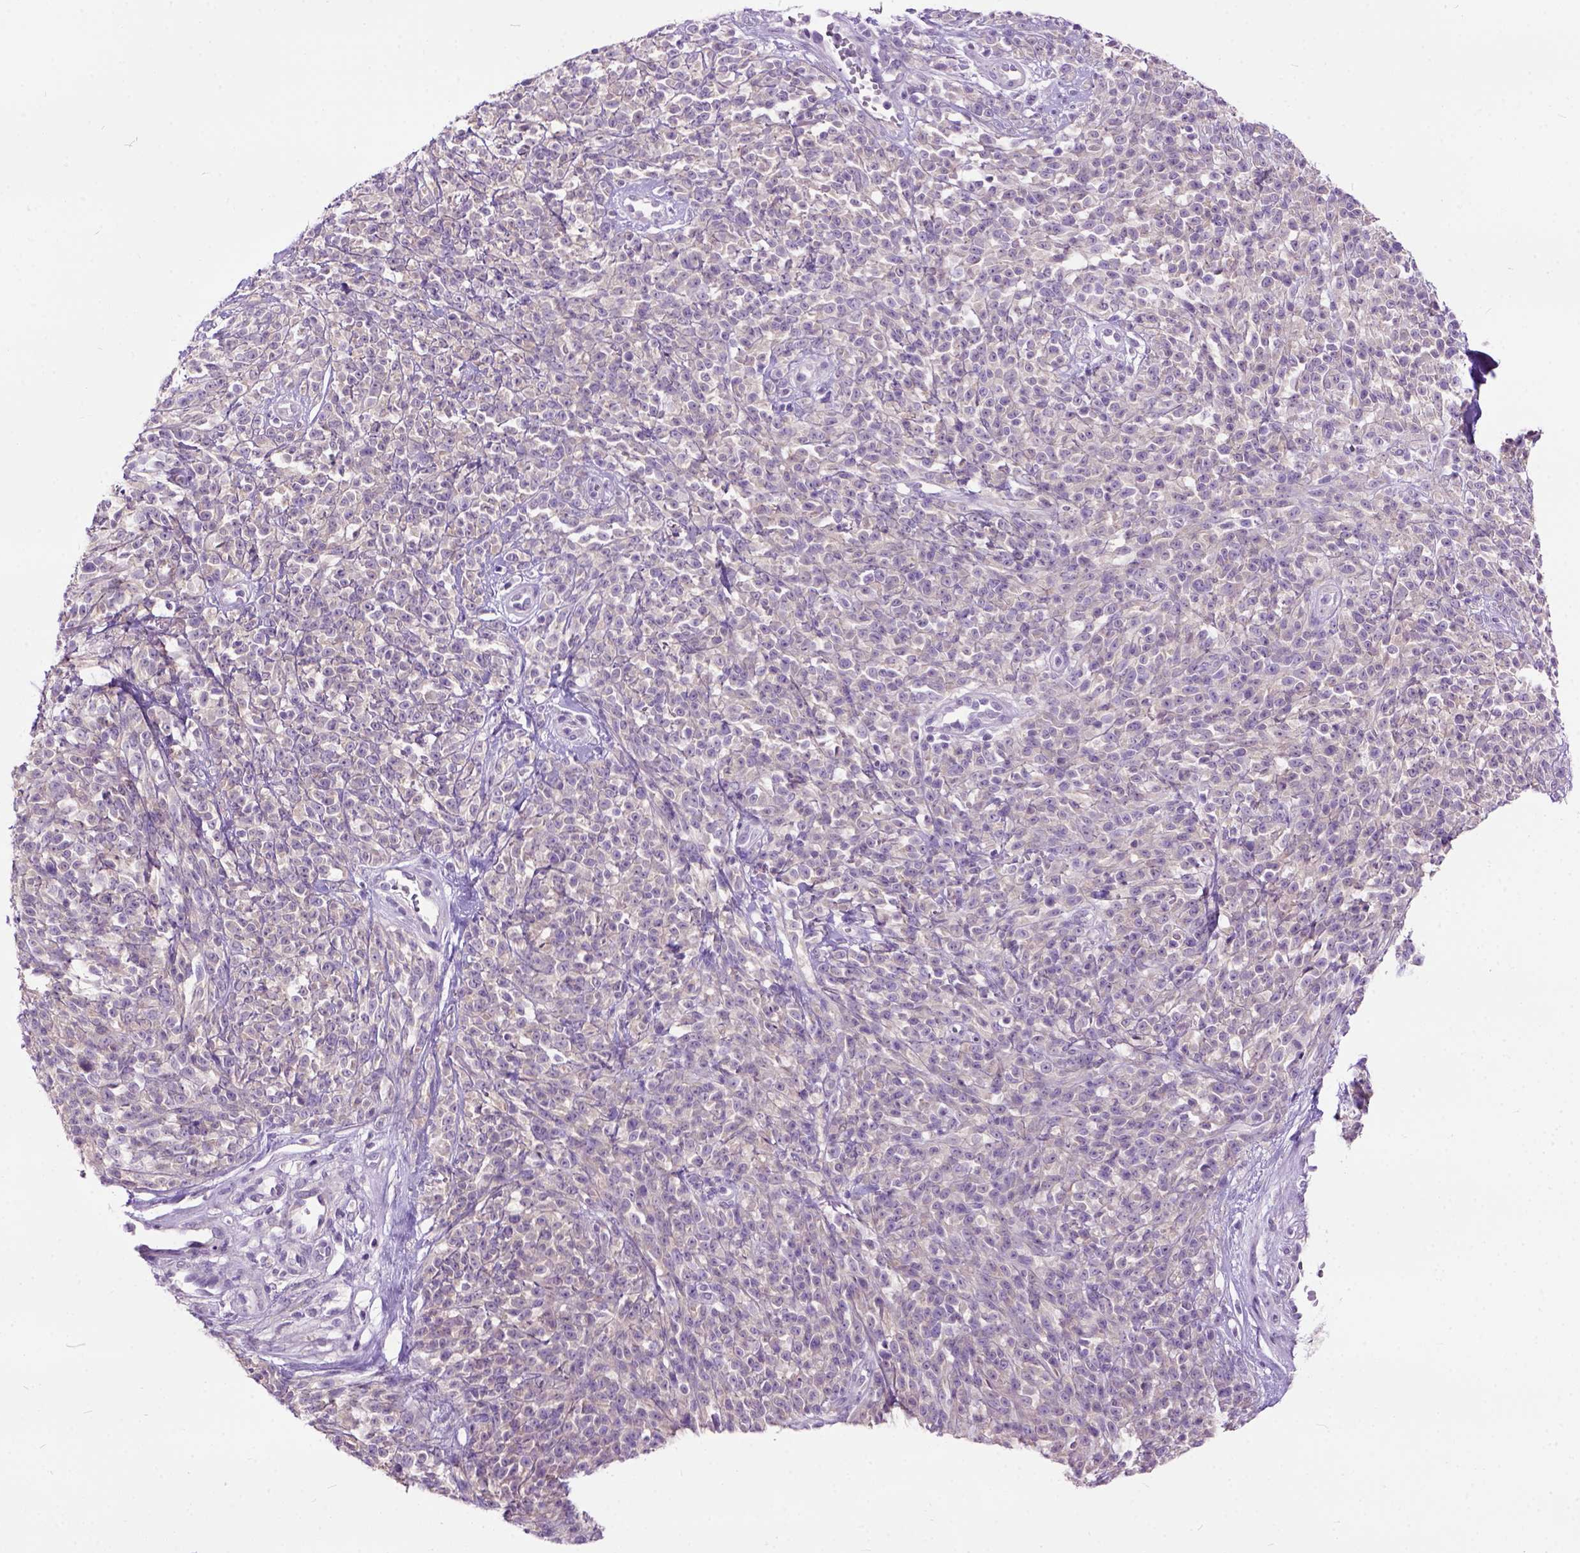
{"staining": {"intensity": "negative", "quantity": "none", "location": "none"}, "tissue": "melanoma", "cell_type": "Tumor cells", "image_type": "cancer", "snomed": [{"axis": "morphology", "description": "Malignant melanoma, NOS"}, {"axis": "topography", "description": "Skin"}, {"axis": "topography", "description": "Skin of trunk"}], "caption": "IHC photomicrograph of human melanoma stained for a protein (brown), which shows no positivity in tumor cells.", "gene": "MAPT", "patient": {"sex": "male", "age": 74}}